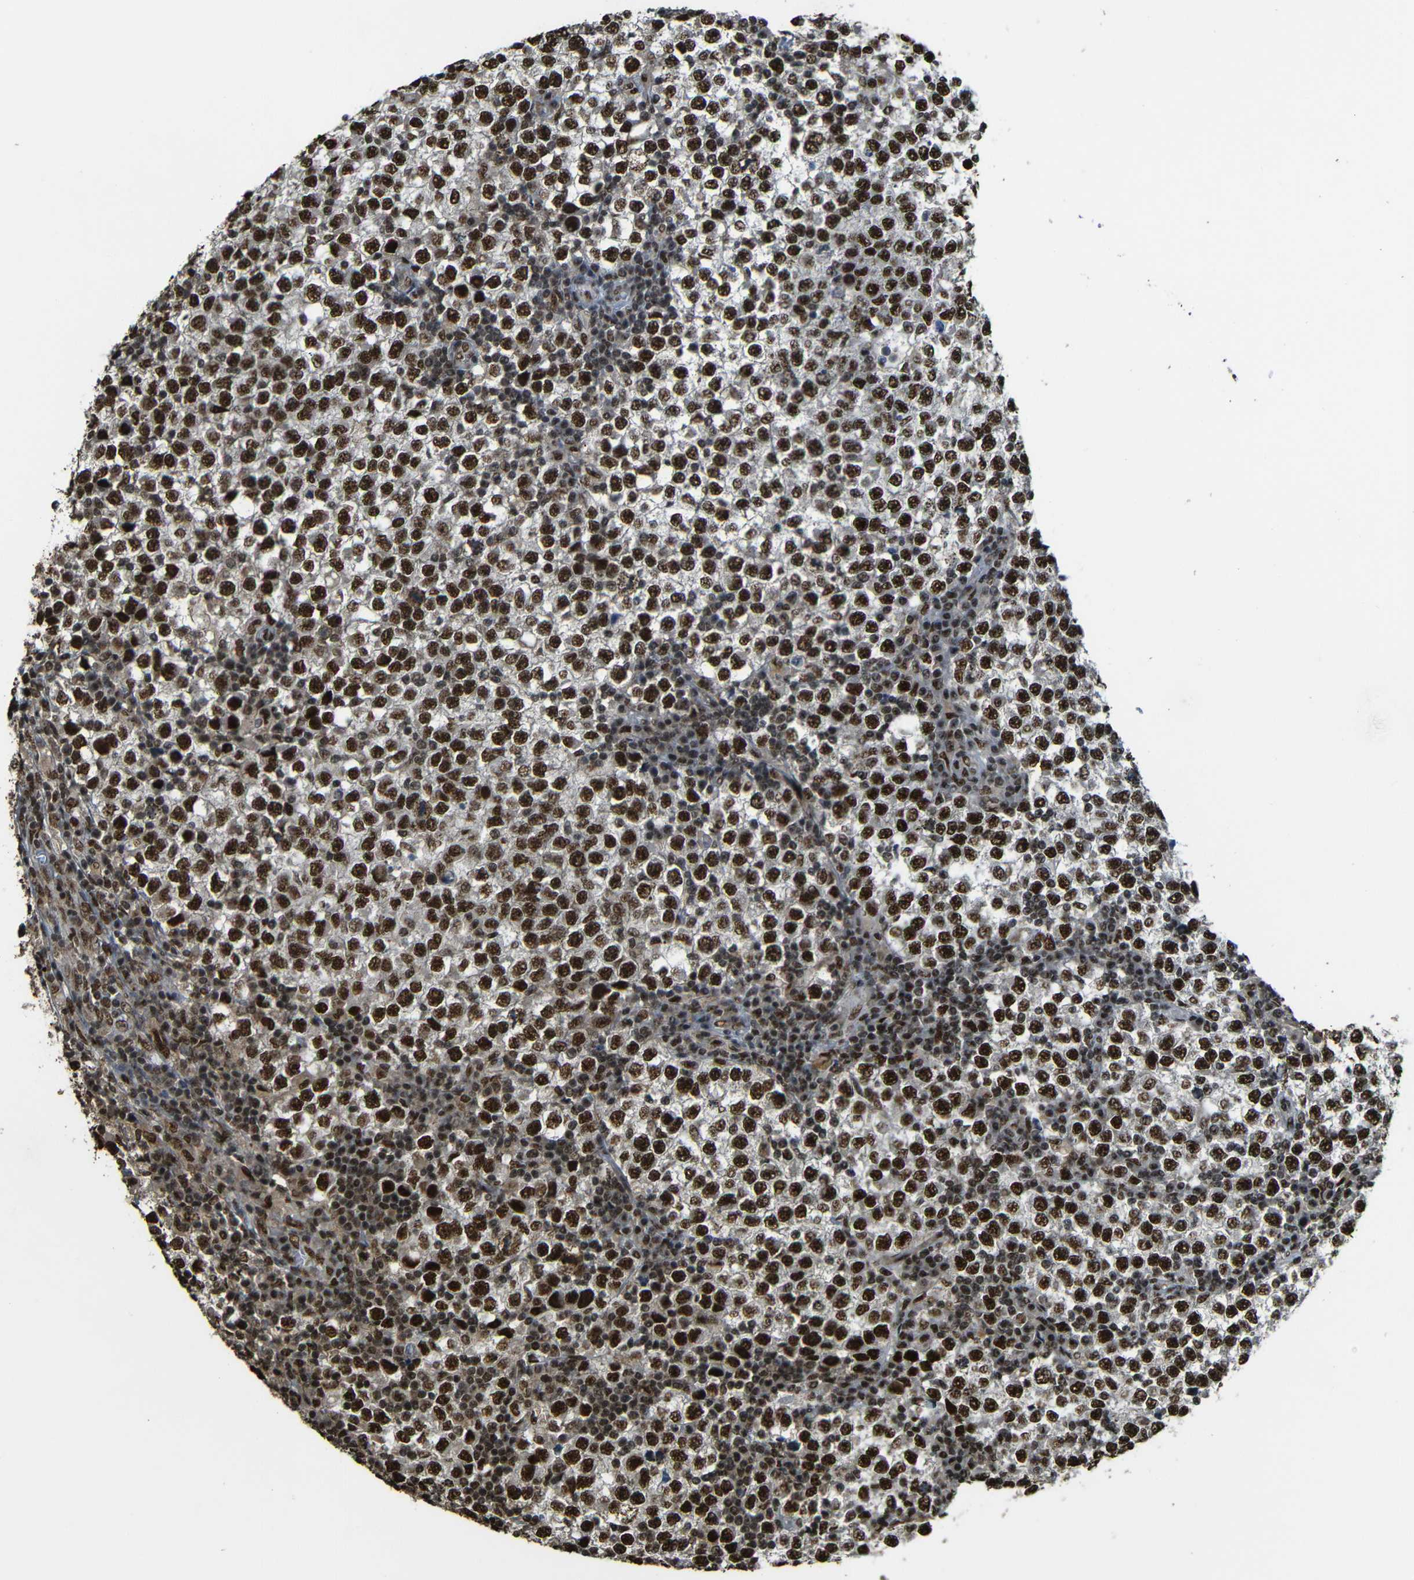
{"staining": {"intensity": "strong", "quantity": ">75%", "location": "cytoplasmic/membranous,nuclear"}, "tissue": "testis cancer", "cell_type": "Tumor cells", "image_type": "cancer", "snomed": [{"axis": "morphology", "description": "Seminoma, NOS"}, {"axis": "topography", "description": "Testis"}], "caption": "A photomicrograph of testis cancer stained for a protein reveals strong cytoplasmic/membranous and nuclear brown staining in tumor cells.", "gene": "TCF7L2", "patient": {"sex": "male", "age": 65}}